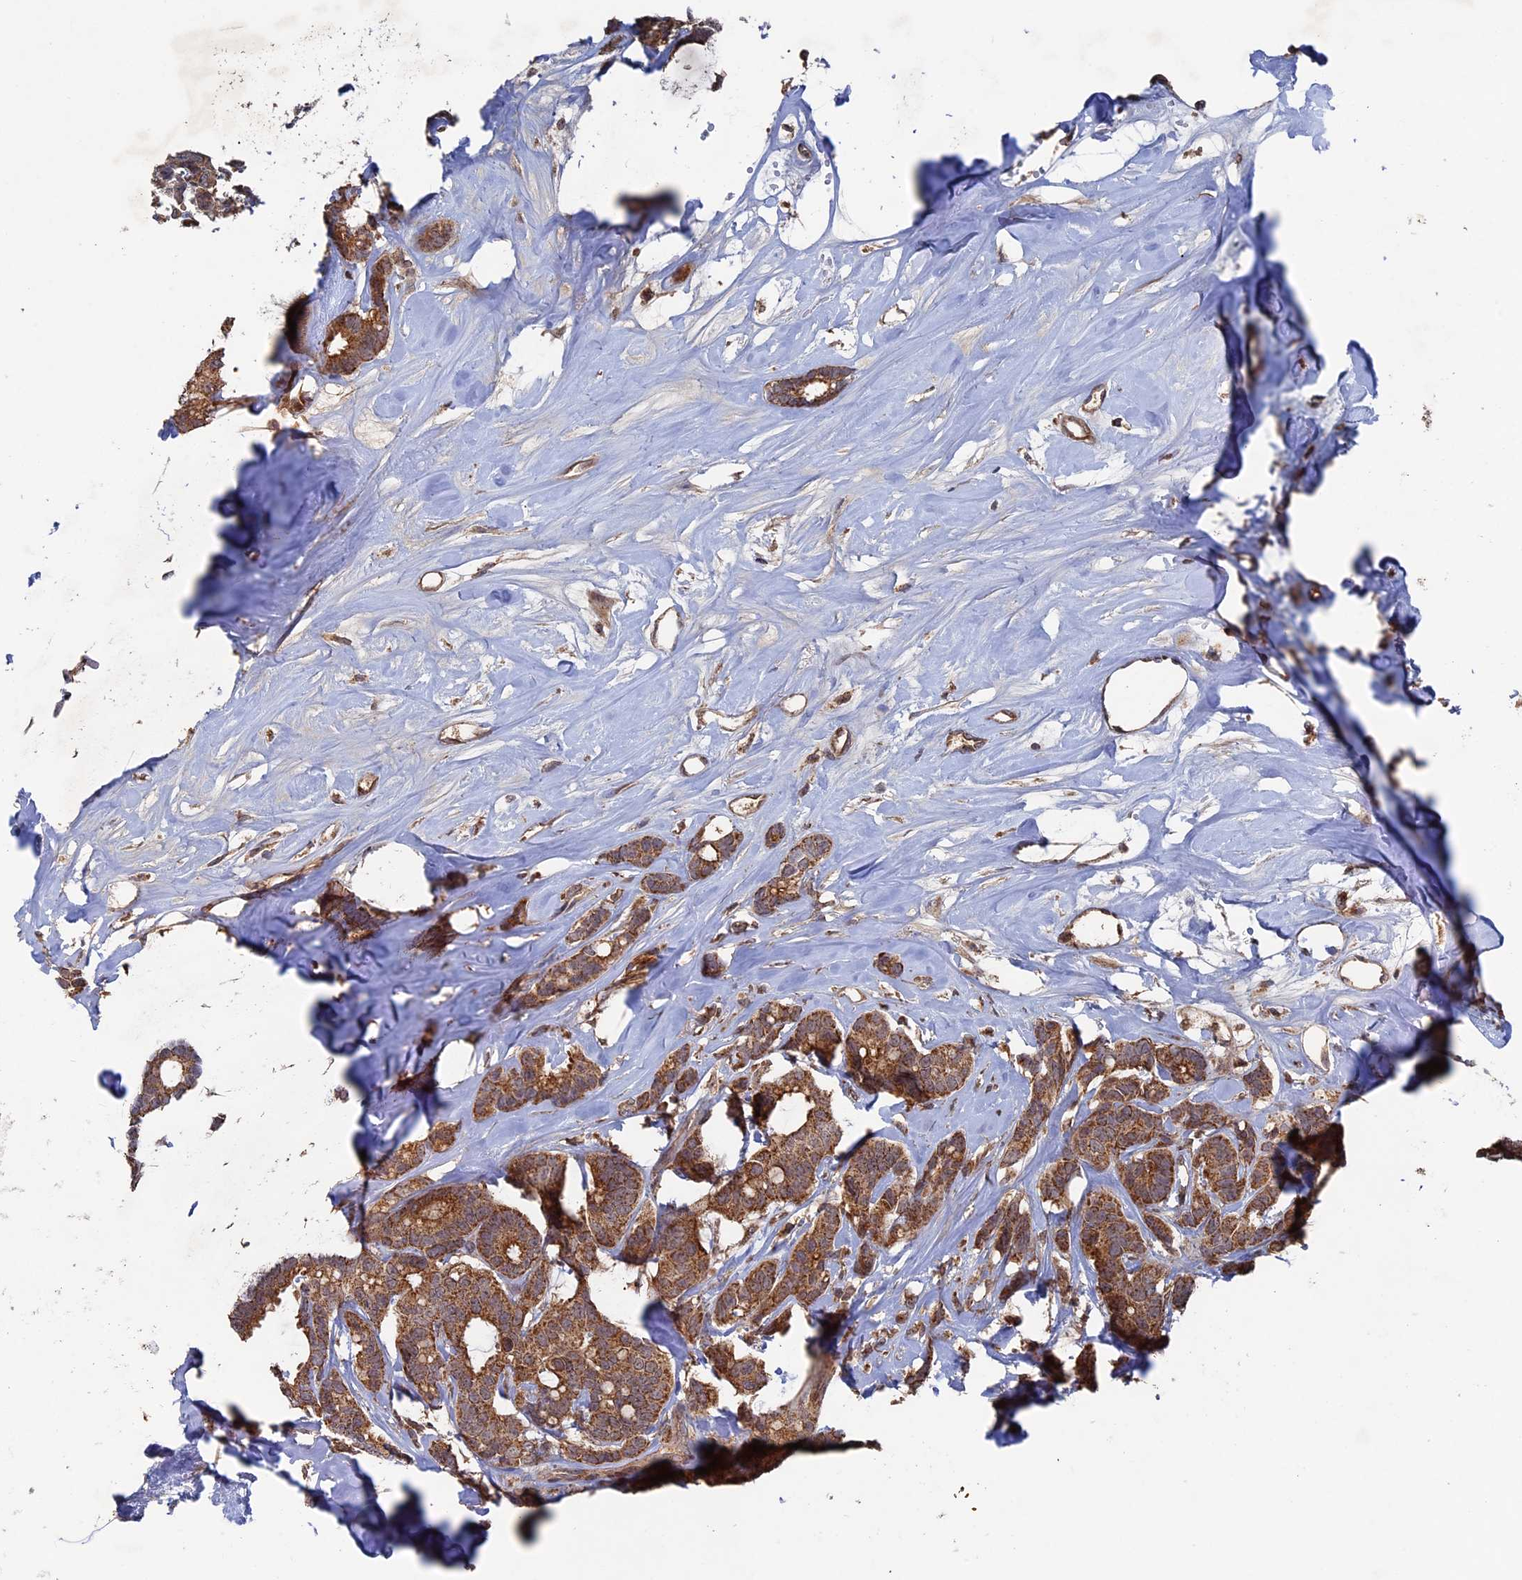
{"staining": {"intensity": "moderate", "quantity": ">75%", "location": "cytoplasmic/membranous"}, "tissue": "breast cancer", "cell_type": "Tumor cells", "image_type": "cancer", "snomed": [{"axis": "morphology", "description": "Duct carcinoma"}, {"axis": "topography", "description": "Breast"}], "caption": "The immunohistochemical stain highlights moderate cytoplasmic/membranous expression in tumor cells of breast cancer tissue.", "gene": "RAB15", "patient": {"sex": "female", "age": 87}}